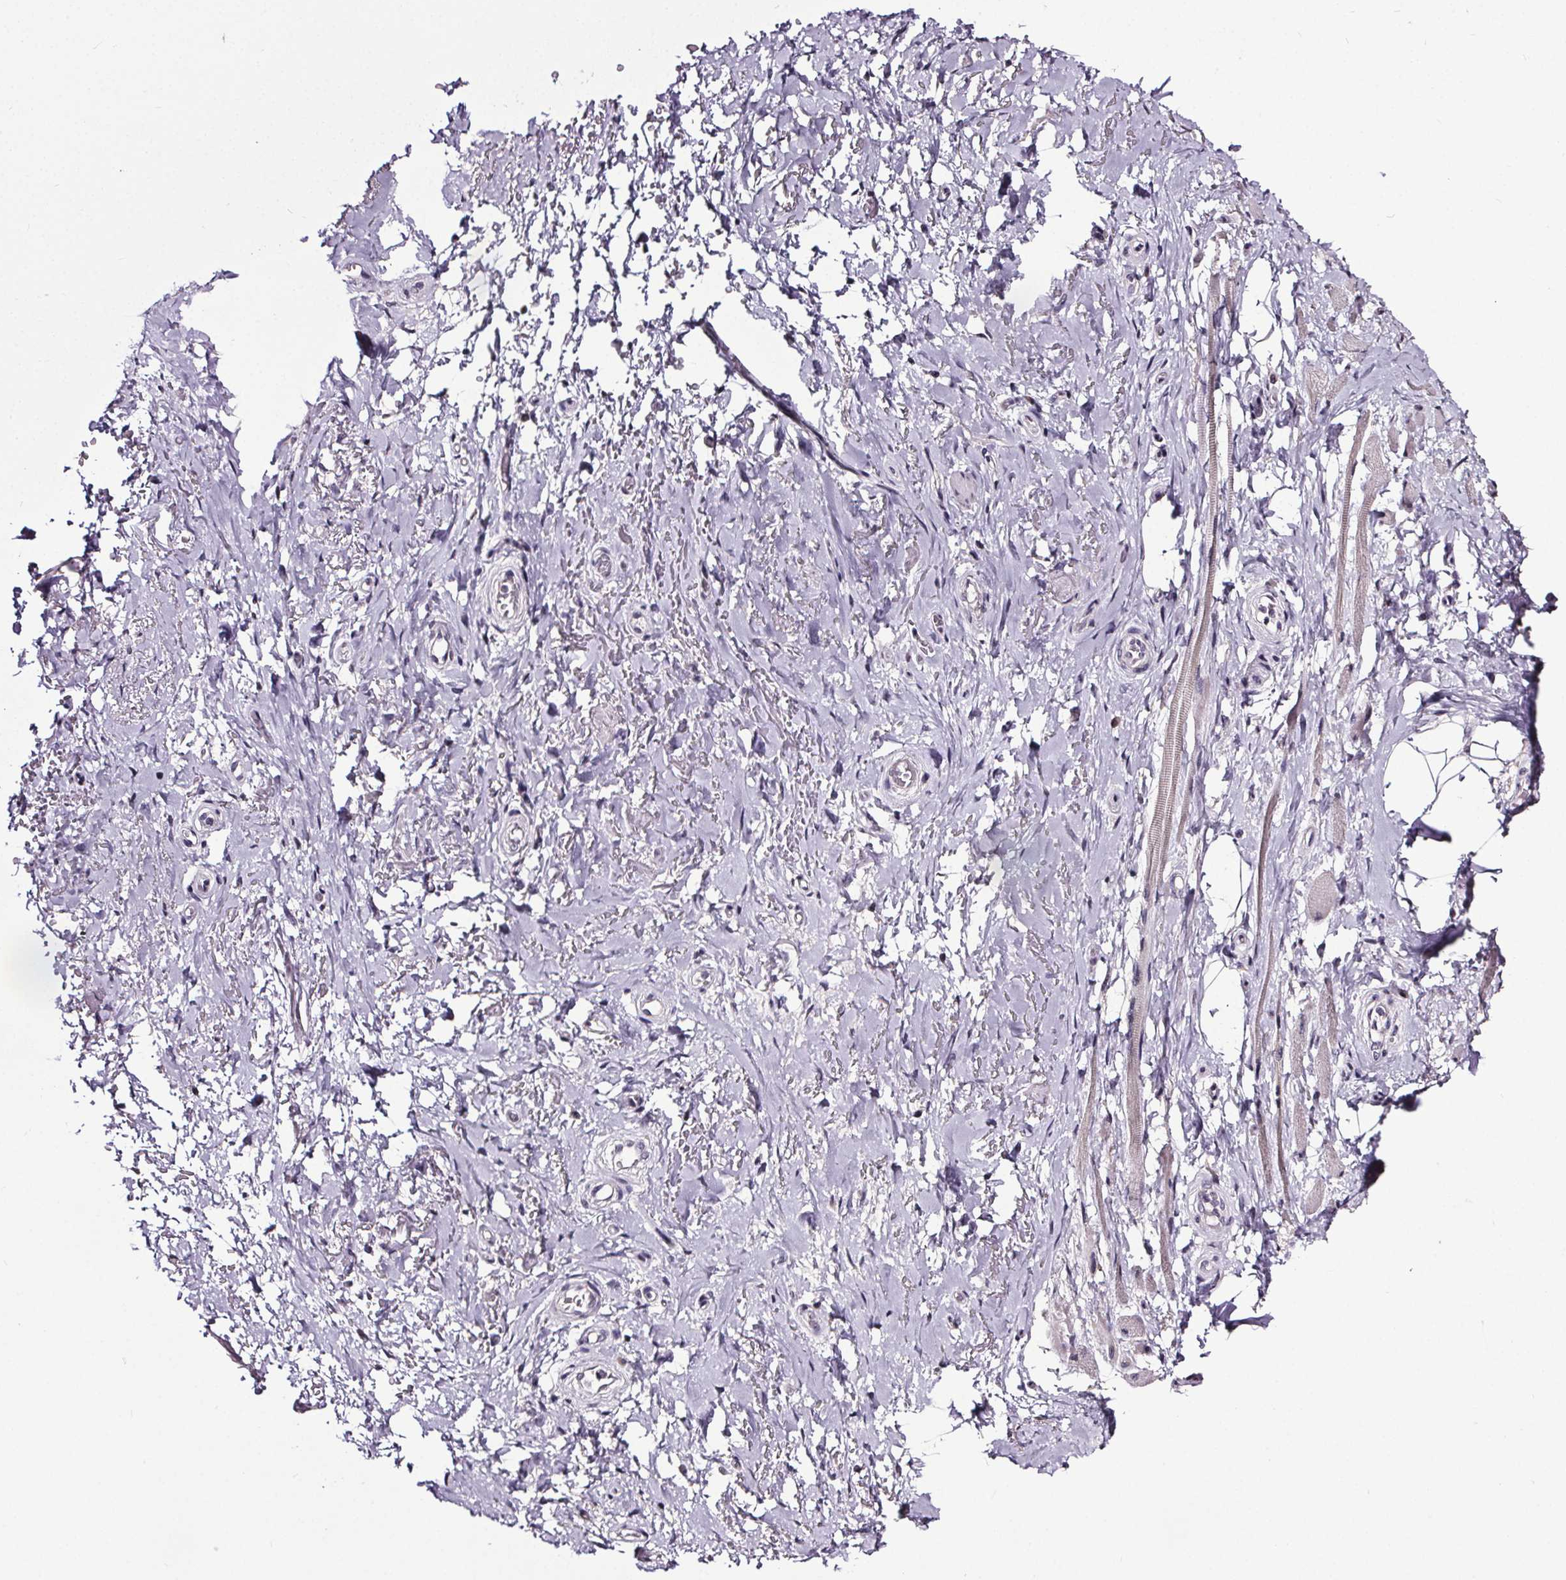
{"staining": {"intensity": "negative", "quantity": "none", "location": "none"}, "tissue": "adipose tissue", "cell_type": "Adipocytes", "image_type": "normal", "snomed": [{"axis": "morphology", "description": "Normal tissue, NOS"}, {"axis": "topography", "description": "Anal"}, {"axis": "topography", "description": "Peripheral nerve tissue"}], "caption": "Immunohistochemistry image of unremarkable human adipose tissue stained for a protein (brown), which displays no positivity in adipocytes.", "gene": "NKX6", "patient": {"sex": "male", "age": 53}}